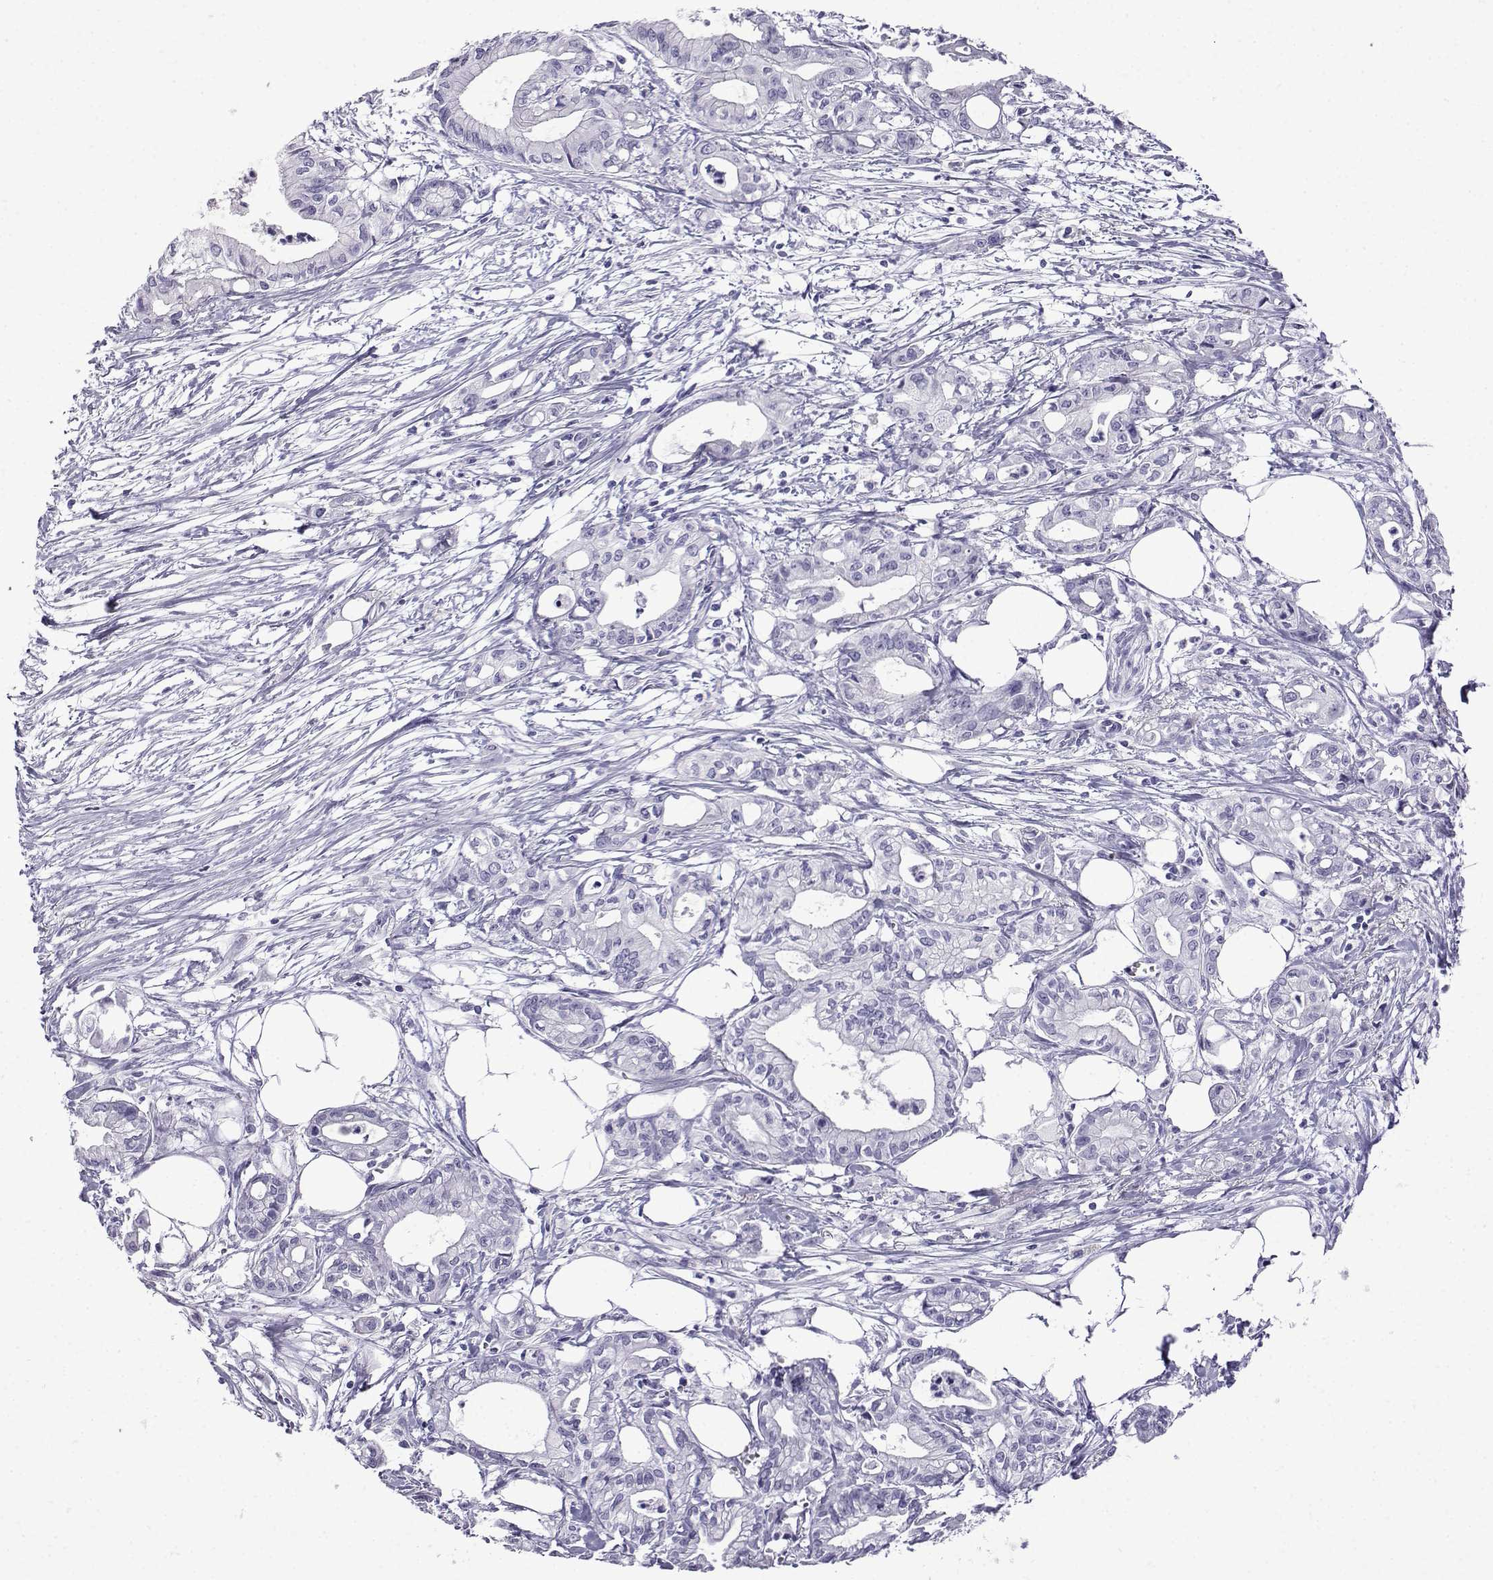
{"staining": {"intensity": "negative", "quantity": "none", "location": "none"}, "tissue": "pancreatic cancer", "cell_type": "Tumor cells", "image_type": "cancer", "snomed": [{"axis": "morphology", "description": "Adenocarcinoma, NOS"}, {"axis": "topography", "description": "Pancreas"}], "caption": "An image of human pancreatic adenocarcinoma is negative for staining in tumor cells.", "gene": "KCNF1", "patient": {"sex": "male", "age": 71}}